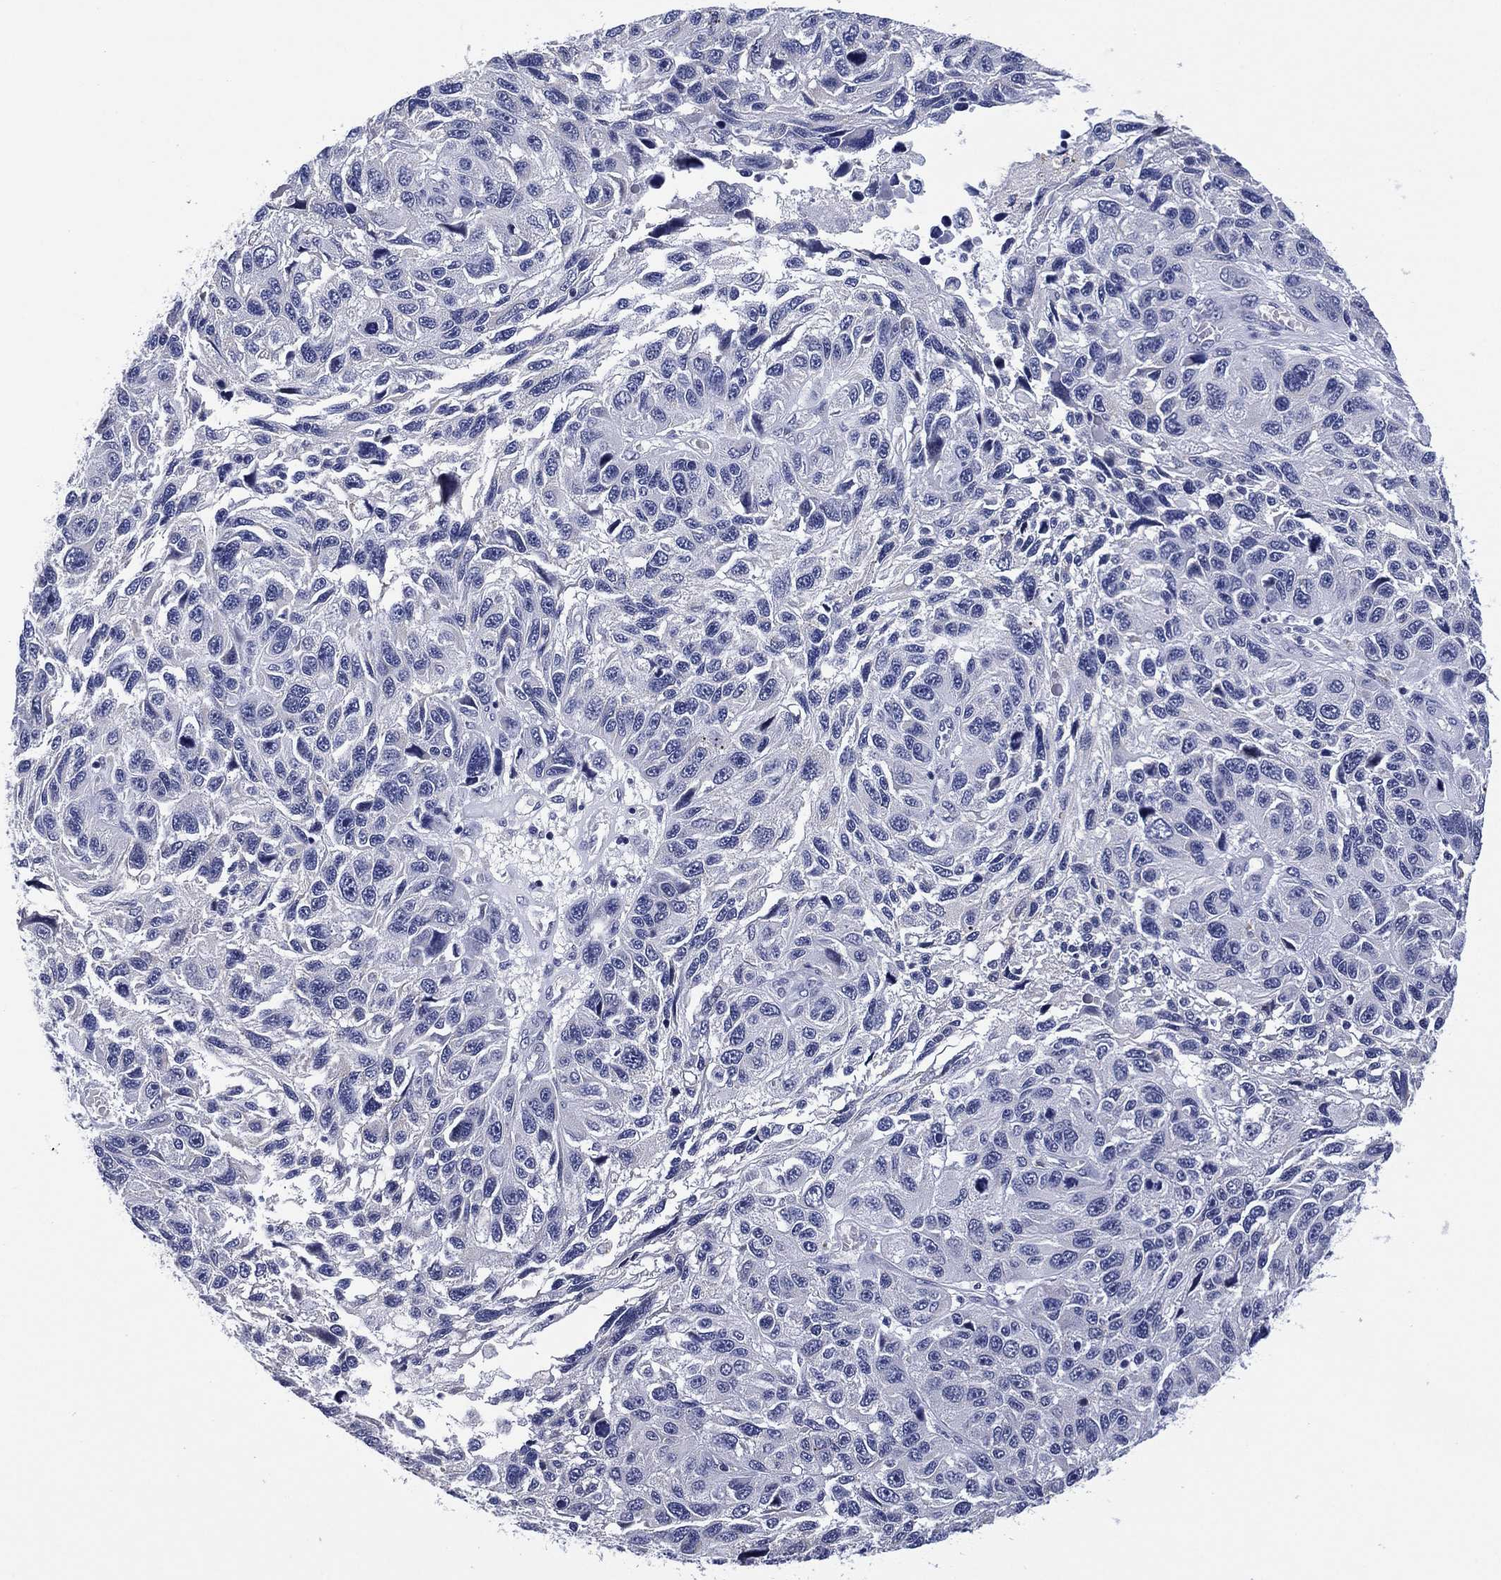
{"staining": {"intensity": "negative", "quantity": "none", "location": "none"}, "tissue": "melanoma", "cell_type": "Tumor cells", "image_type": "cancer", "snomed": [{"axis": "morphology", "description": "Malignant melanoma, NOS"}, {"axis": "topography", "description": "Skin"}], "caption": "The micrograph shows no significant expression in tumor cells of melanoma.", "gene": "CLIP3", "patient": {"sex": "male", "age": 53}}